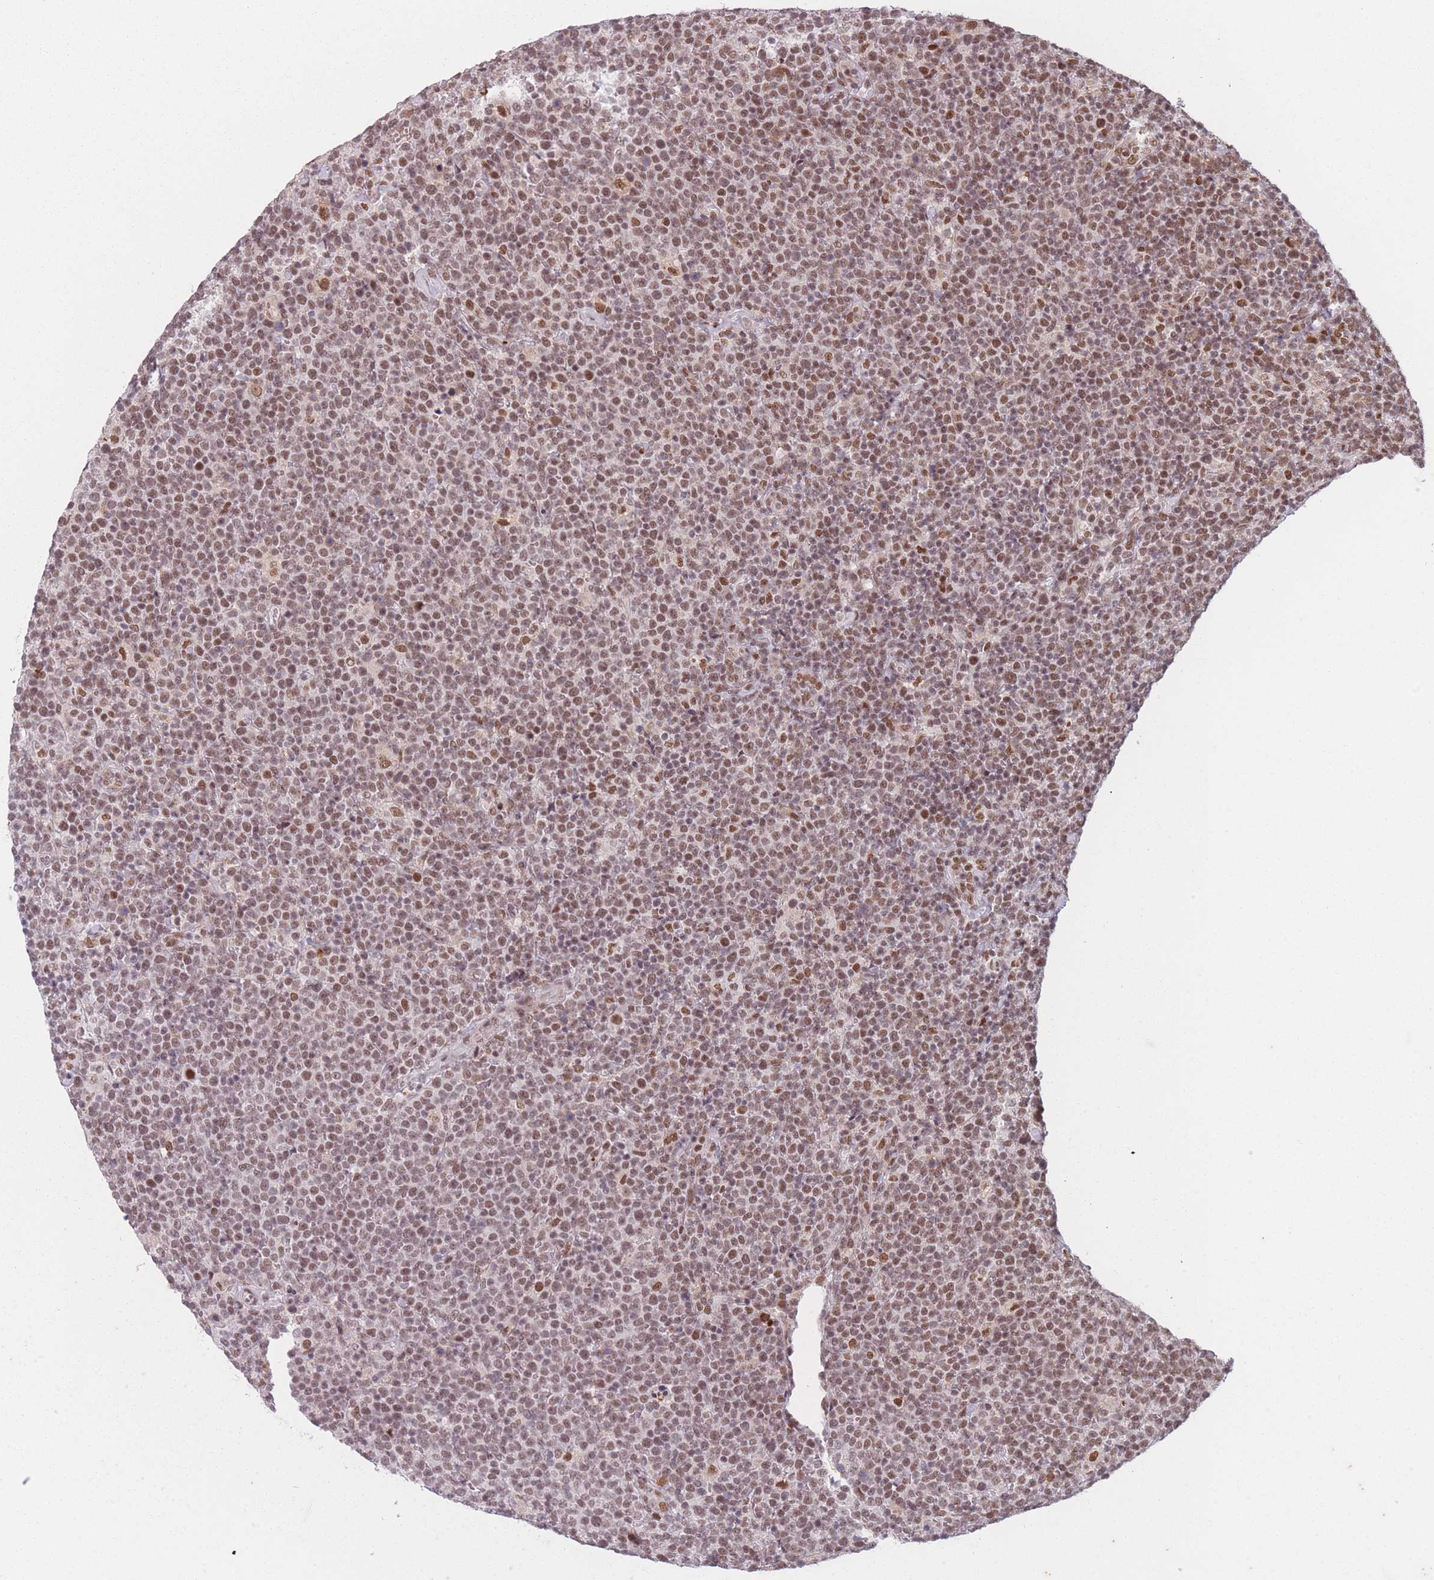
{"staining": {"intensity": "moderate", "quantity": ">75%", "location": "nuclear"}, "tissue": "lymphoma", "cell_type": "Tumor cells", "image_type": "cancer", "snomed": [{"axis": "morphology", "description": "Malignant lymphoma, non-Hodgkin's type, High grade"}, {"axis": "topography", "description": "Lymph node"}], "caption": "A brown stain labels moderate nuclear expression of a protein in human malignant lymphoma, non-Hodgkin's type (high-grade) tumor cells. (Stains: DAB in brown, nuclei in blue, Microscopy: brightfield microscopy at high magnification).", "gene": "SUPT6H", "patient": {"sex": "male", "age": 61}}